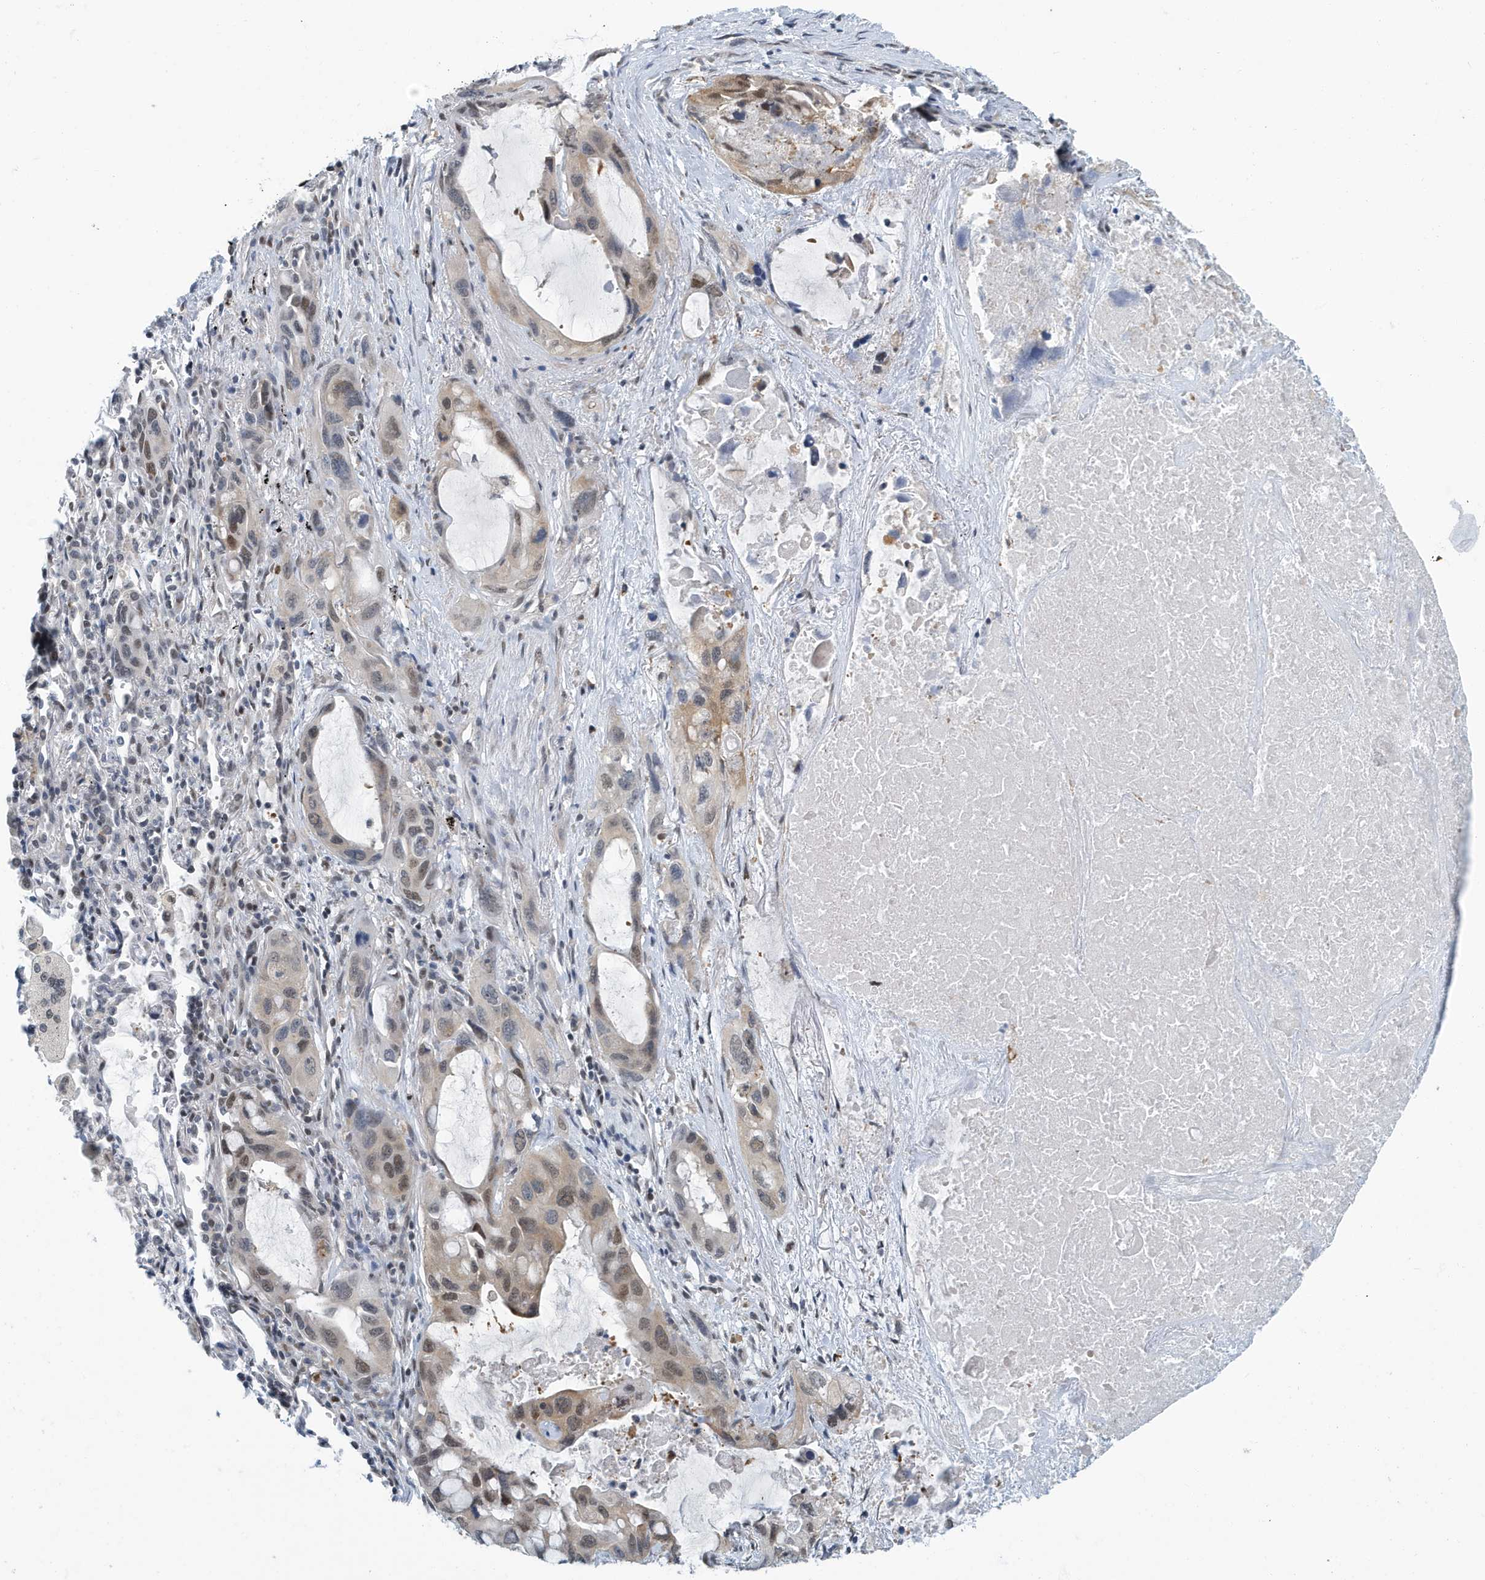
{"staining": {"intensity": "moderate", "quantity": "25%-75%", "location": "cytoplasmic/membranous,nuclear"}, "tissue": "lung cancer", "cell_type": "Tumor cells", "image_type": "cancer", "snomed": [{"axis": "morphology", "description": "Squamous cell carcinoma, NOS"}, {"axis": "topography", "description": "Lung"}], "caption": "Brown immunohistochemical staining in human lung cancer (squamous cell carcinoma) reveals moderate cytoplasmic/membranous and nuclear positivity in approximately 25%-75% of tumor cells. (brown staining indicates protein expression, while blue staining denotes nuclei).", "gene": "KIF15", "patient": {"sex": "female", "age": 73}}